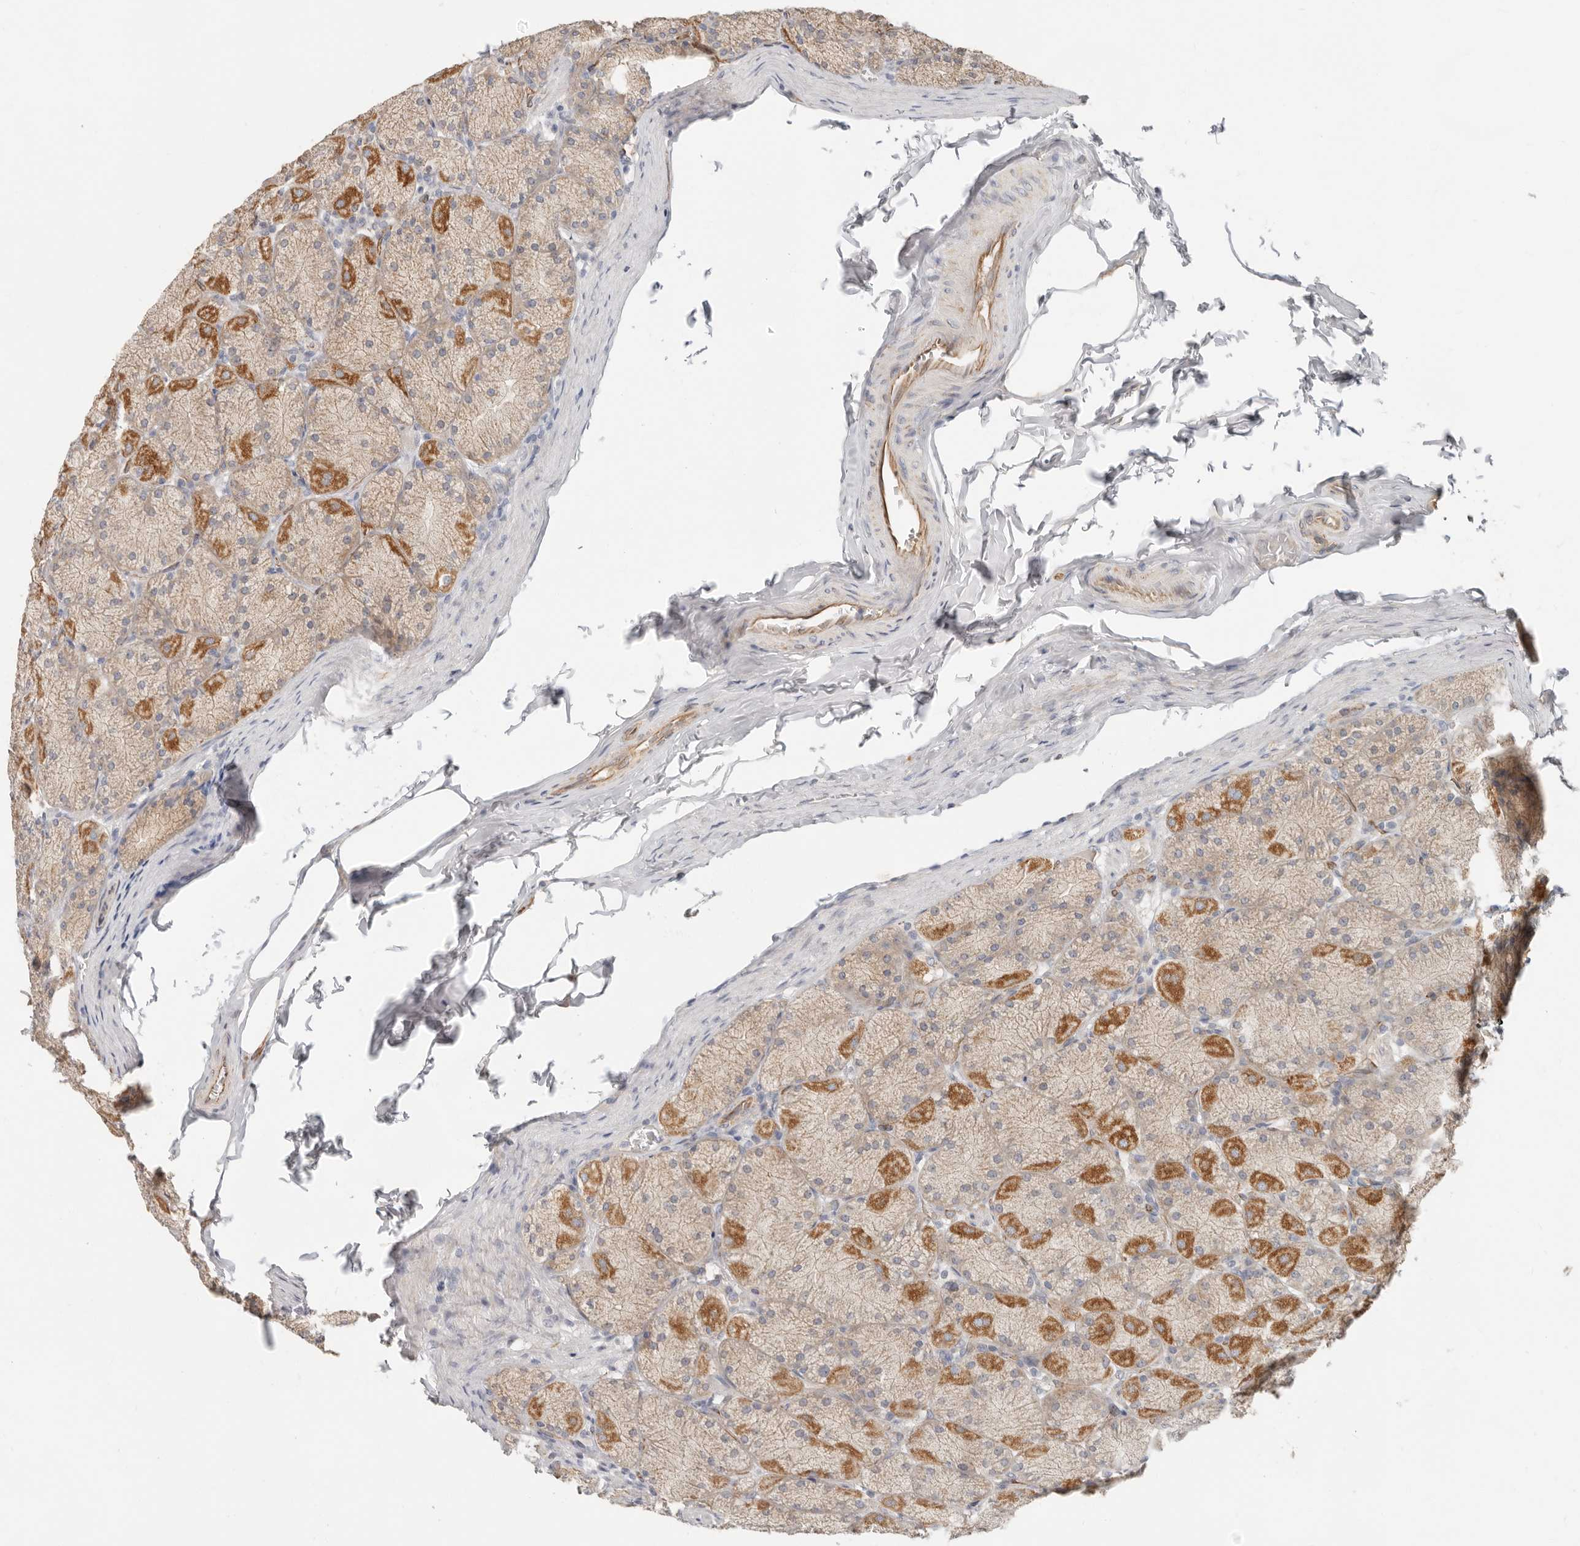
{"staining": {"intensity": "moderate", "quantity": "25%-75%", "location": "cytoplasmic/membranous"}, "tissue": "stomach", "cell_type": "Glandular cells", "image_type": "normal", "snomed": [{"axis": "morphology", "description": "Normal tissue, NOS"}, {"axis": "topography", "description": "Stomach, upper"}], "caption": "High-power microscopy captured an IHC image of benign stomach, revealing moderate cytoplasmic/membranous positivity in approximately 25%-75% of glandular cells. The staining was performed using DAB (3,3'-diaminobenzidine) to visualize the protein expression in brown, while the nuclei were stained in blue with hematoxylin (Magnification: 20x).", "gene": "SPRING1", "patient": {"sex": "female", "age": 56}}